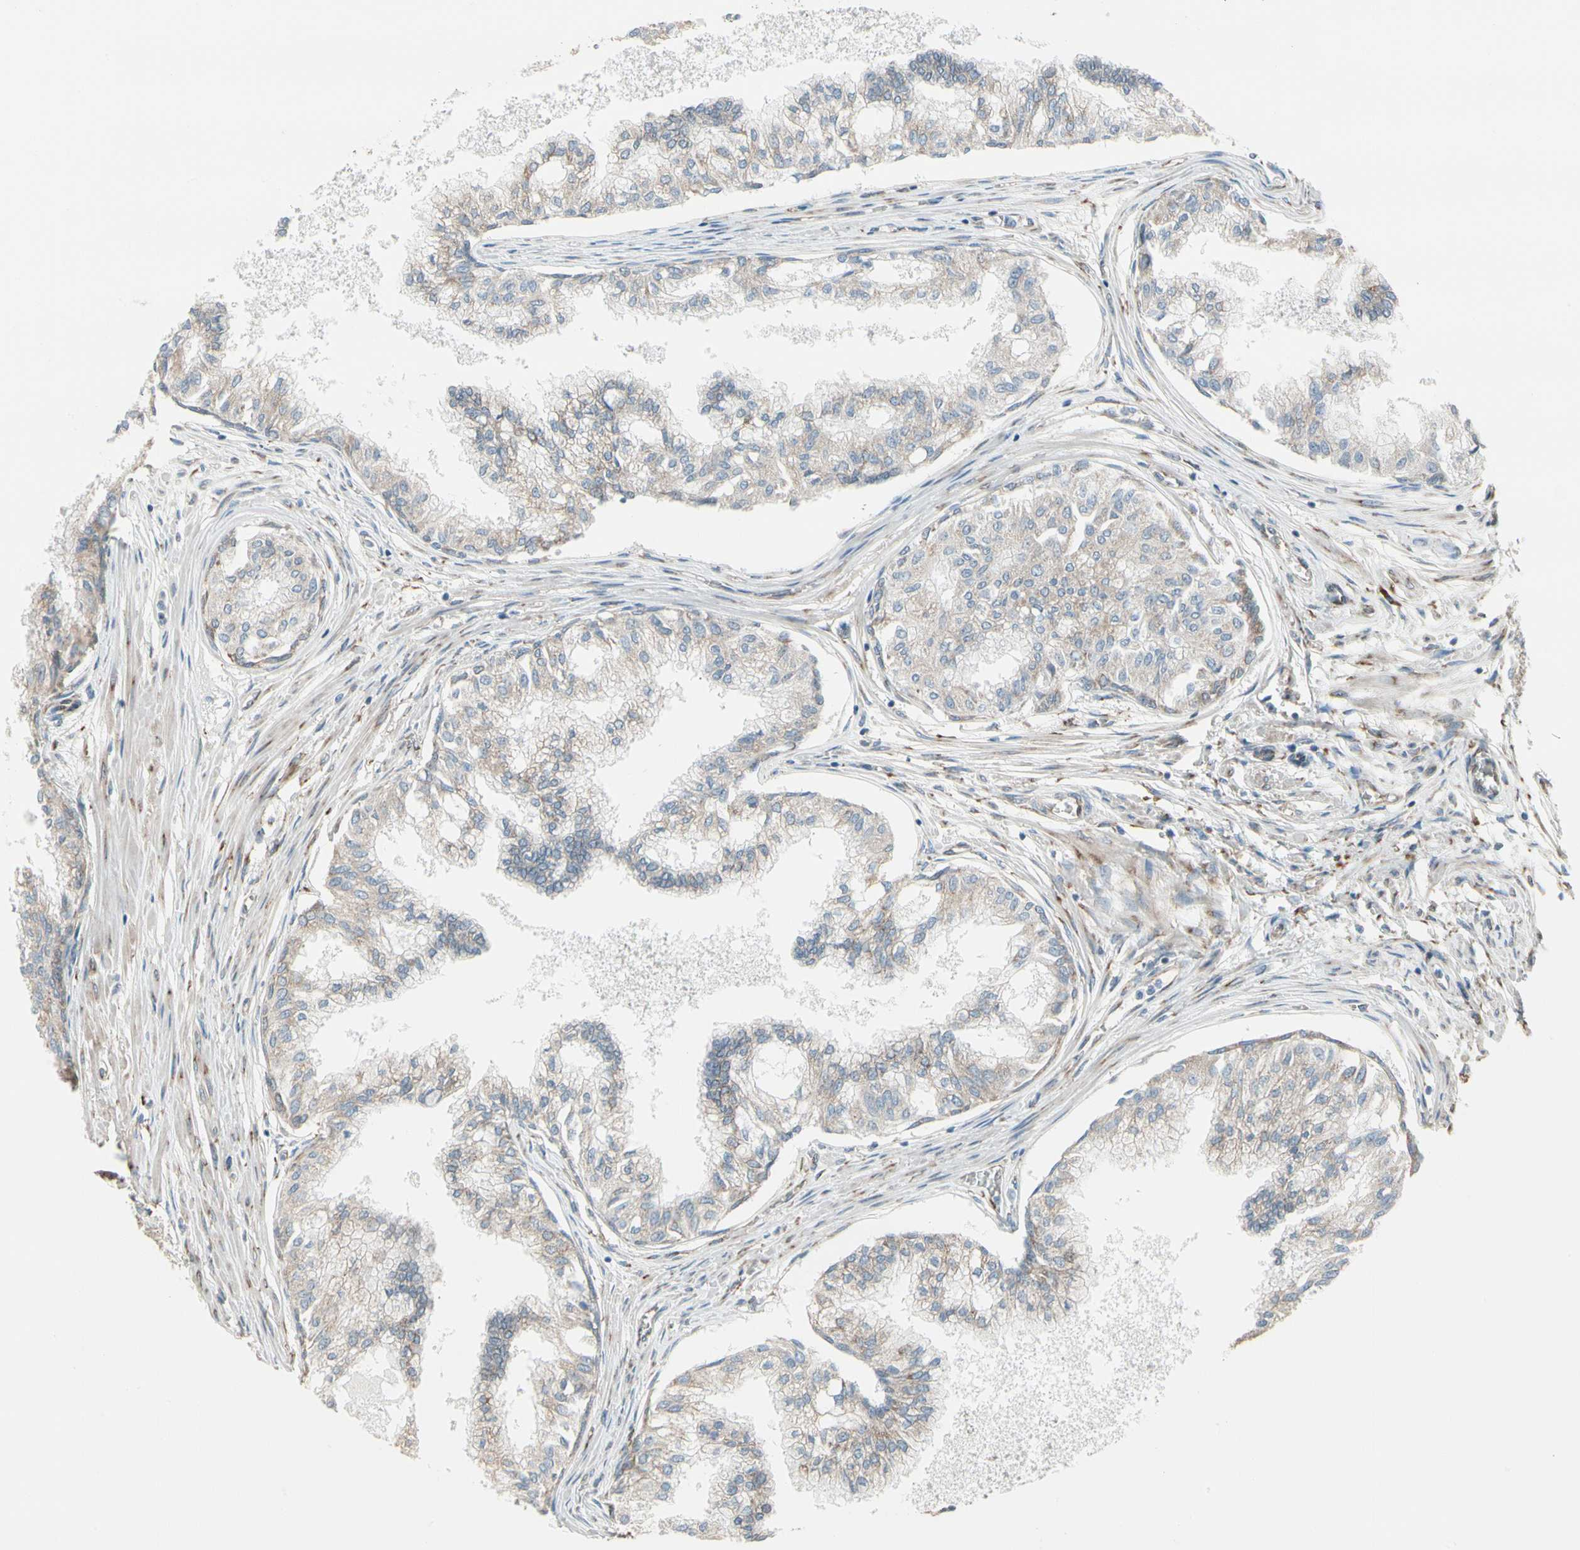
{"staining": {"intensity": "moderate", "quantity": ">75%", "location": "cytoplasmic/membranous"}, "tissue": "prostate", "cell_type": "Glandular cells", "image_type": "normal", "snomed": [{"axis": "morphology", "description": "Normal tissue, NOS"}, {"axis": "topography", "description": "Prostate"}, {"axis": "topography", "description": "Seminal veicle"}], "caption": "DAB immunohistochemical staining of benign human prostate demonstrates moderate cytoplasmic/membranous protein expression in approximately >75% of glandular cells.", "gene": "FNDC3A", "patient": {"sex": "male", "age": 60}}